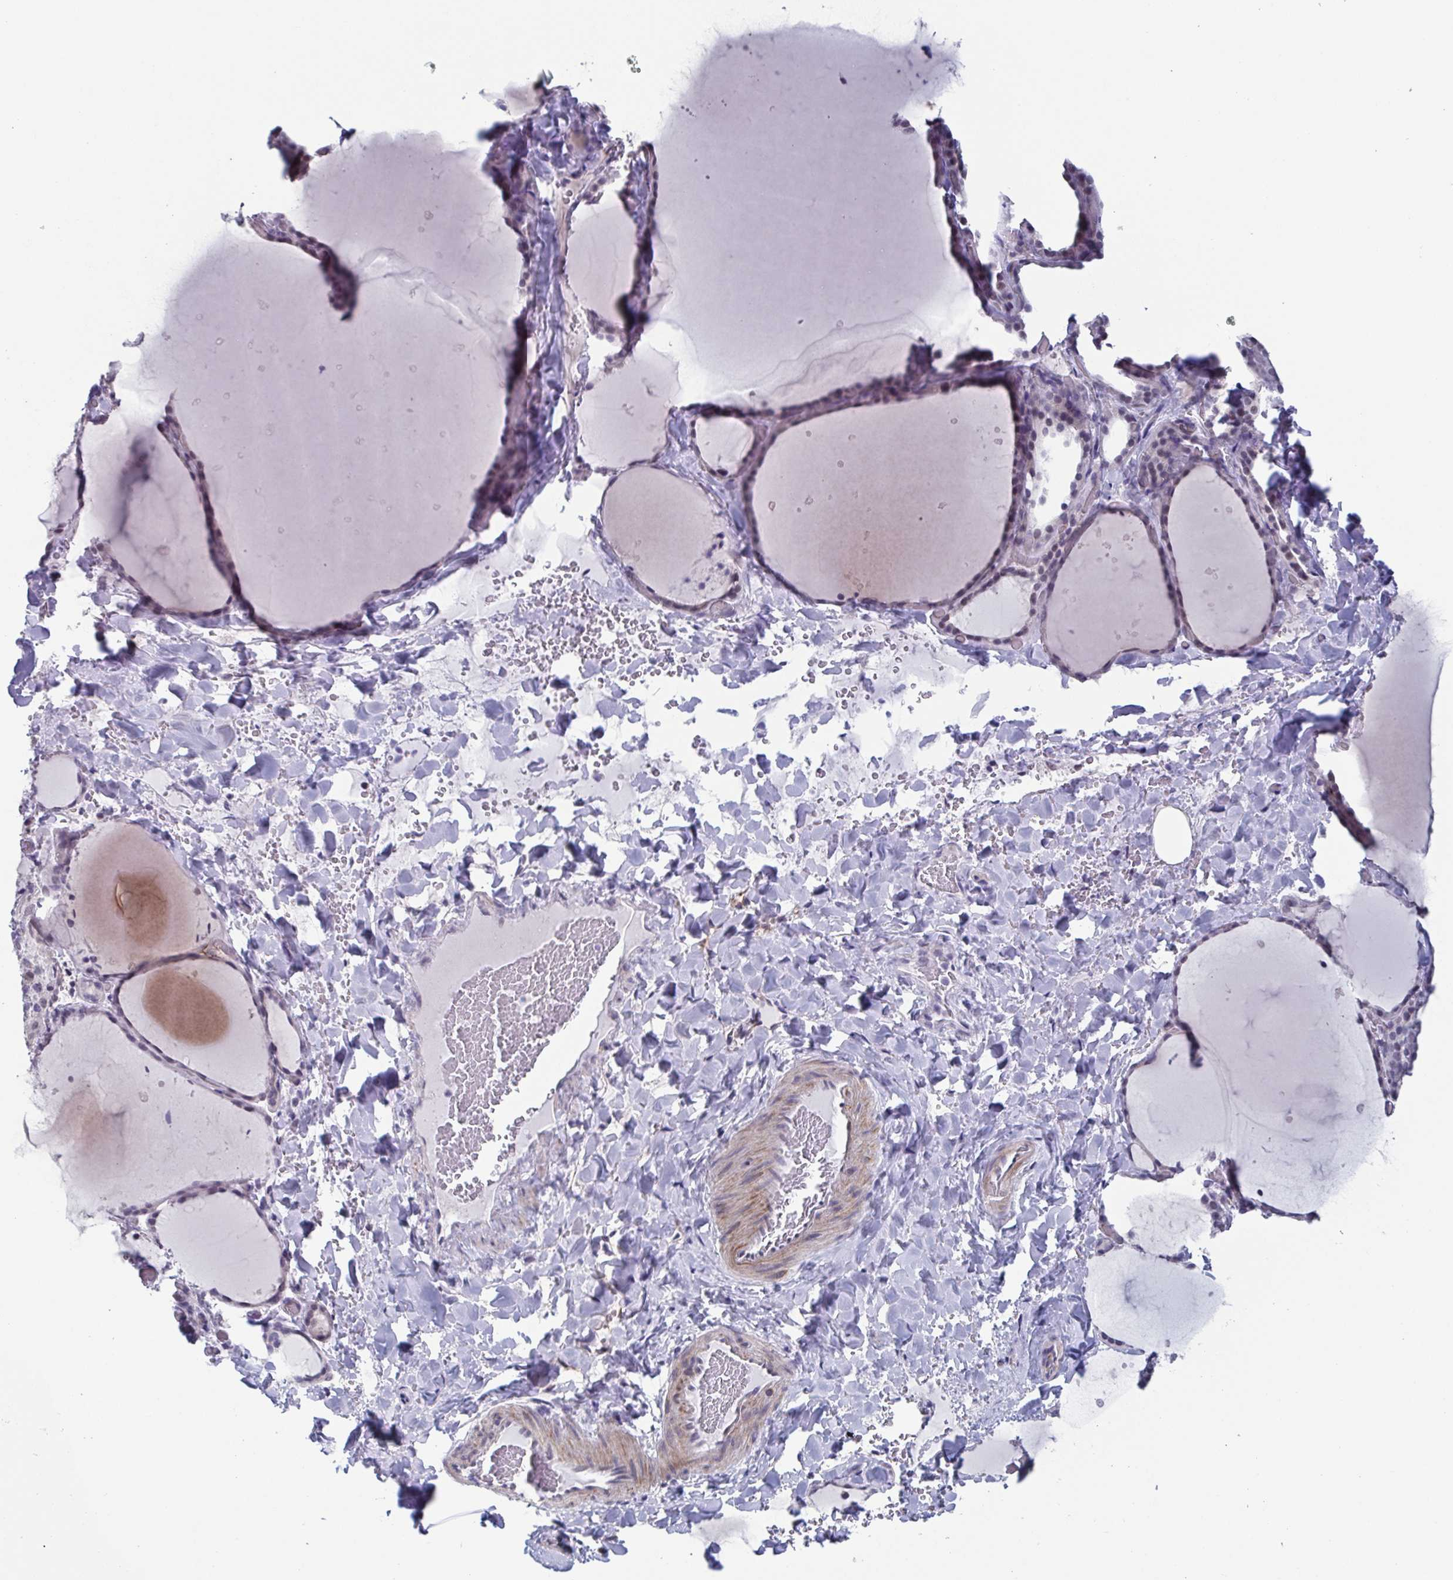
{"staining": {"intensity": "negative", "quantity": "none", "location": "none"}, "tissue": "thyroid gland", "cell_type": "Glandular cells", "image_type": "normal", "snomed": [{"axis": "morphology", "description": "Normal tissue, NOS"}, {"axis": "topography", "description": "Thyroid gland"}], "caption": "Immunohistochemical staining of benign thyroid gland displays no significant staining in glandular cells.", "gene": "TMEM92", "patient": {"sex": "female", "age": 36}}